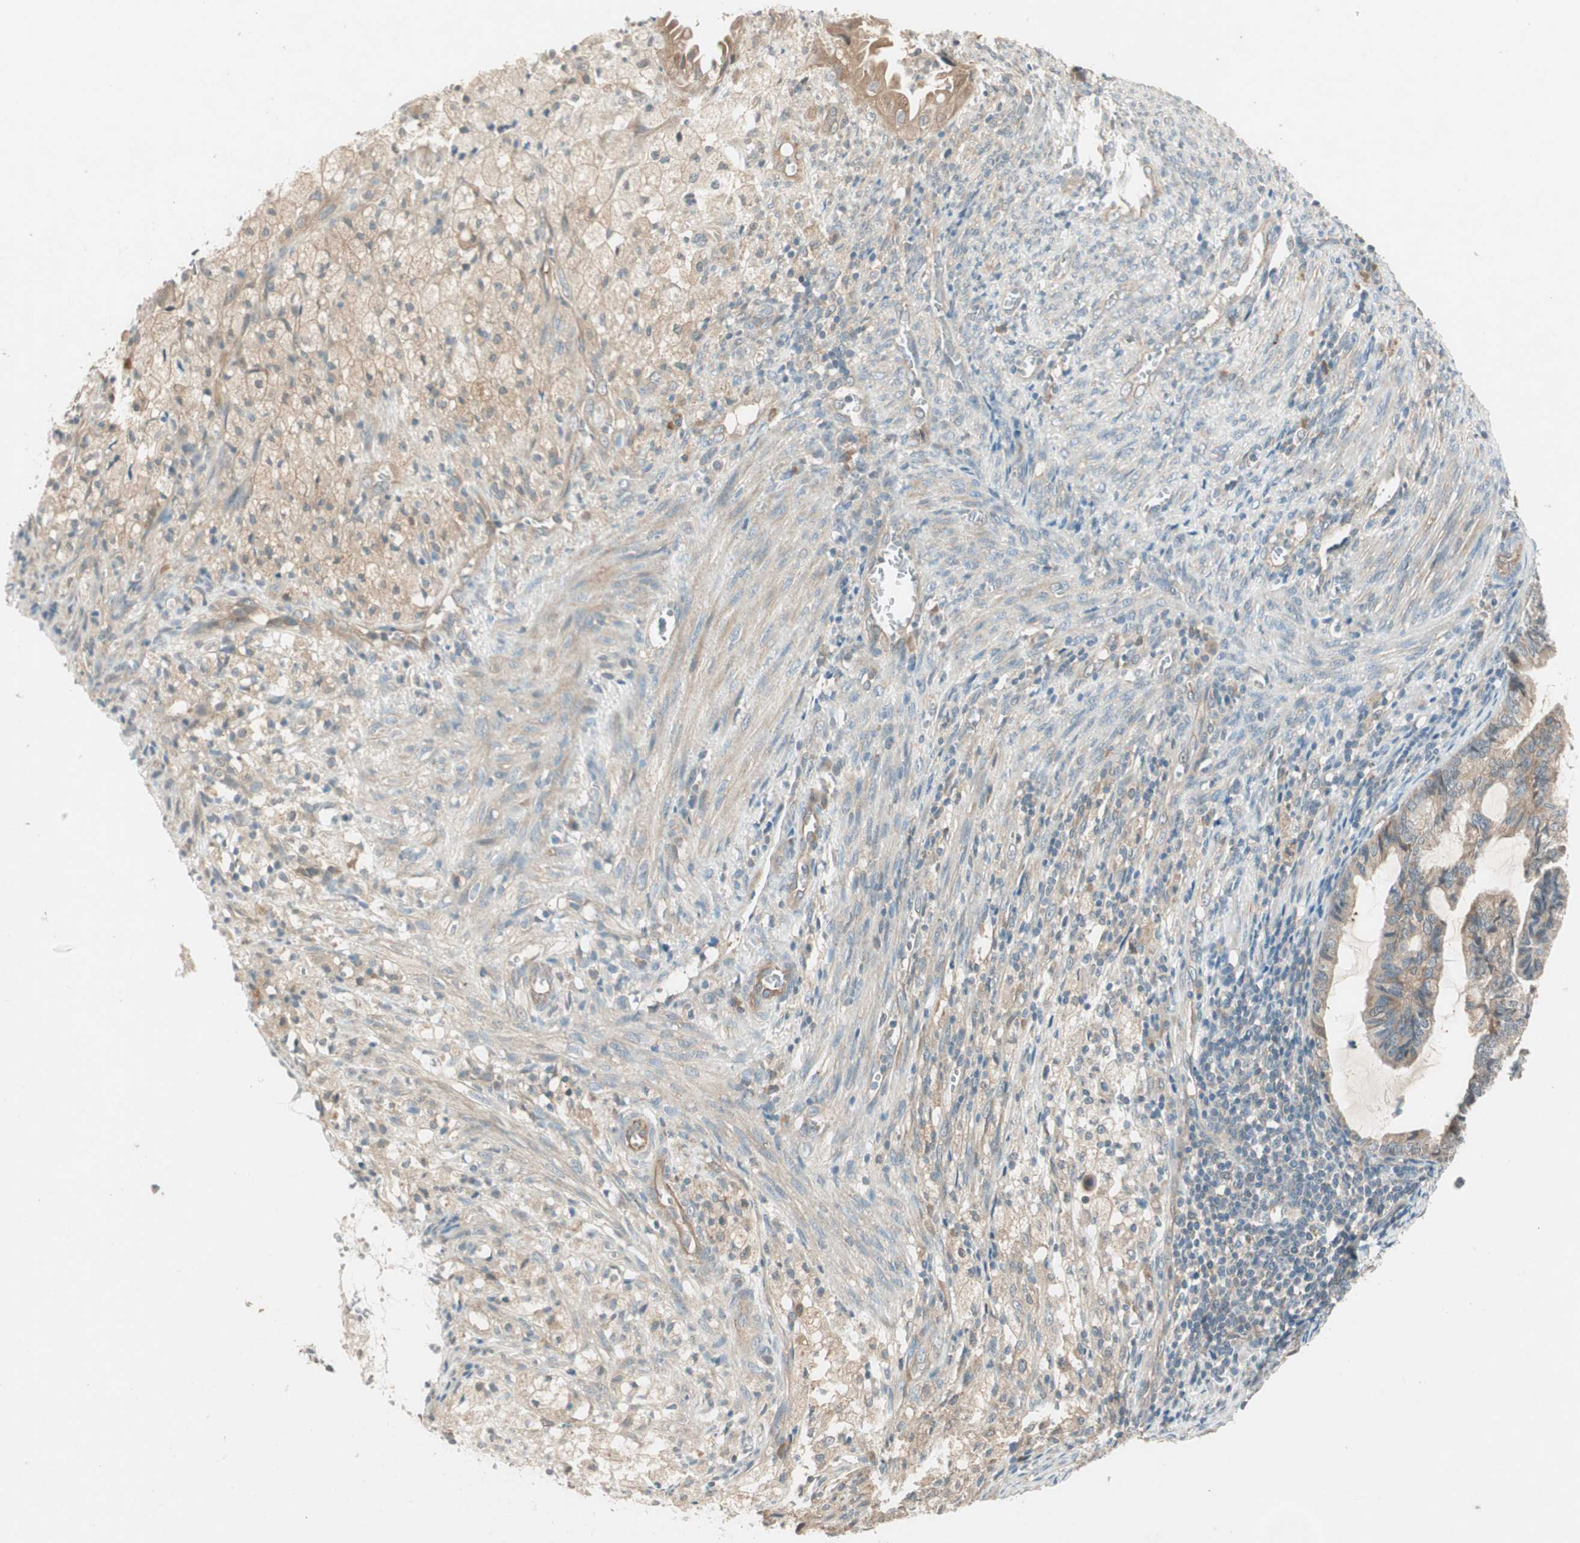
{"staining": {"intensity": "weak", "quantity": ">75%", "location": "cytoplasmic/membranous"}, "tissue": "cervical cancer", "cell_type": "Tumor cells", "image_type": "cancer", "snomed": [{"axis": "morphology", "description": "Normal tissue, NOS"}, {"axis": "morphology", "description": "Adenocarcinoma, NOS"}, {"axis": "topography", "description": "Cervix"}, {"axis": "topography", "description": "Endometrium"}], "caption": "Protein analysis of cervical cancer tissue reveals weak cytoplasmic/membranous staining in approximately >75% of tumor cells.", "gene": "NCLN", "patient": {"sex": "female", "age": 86}}